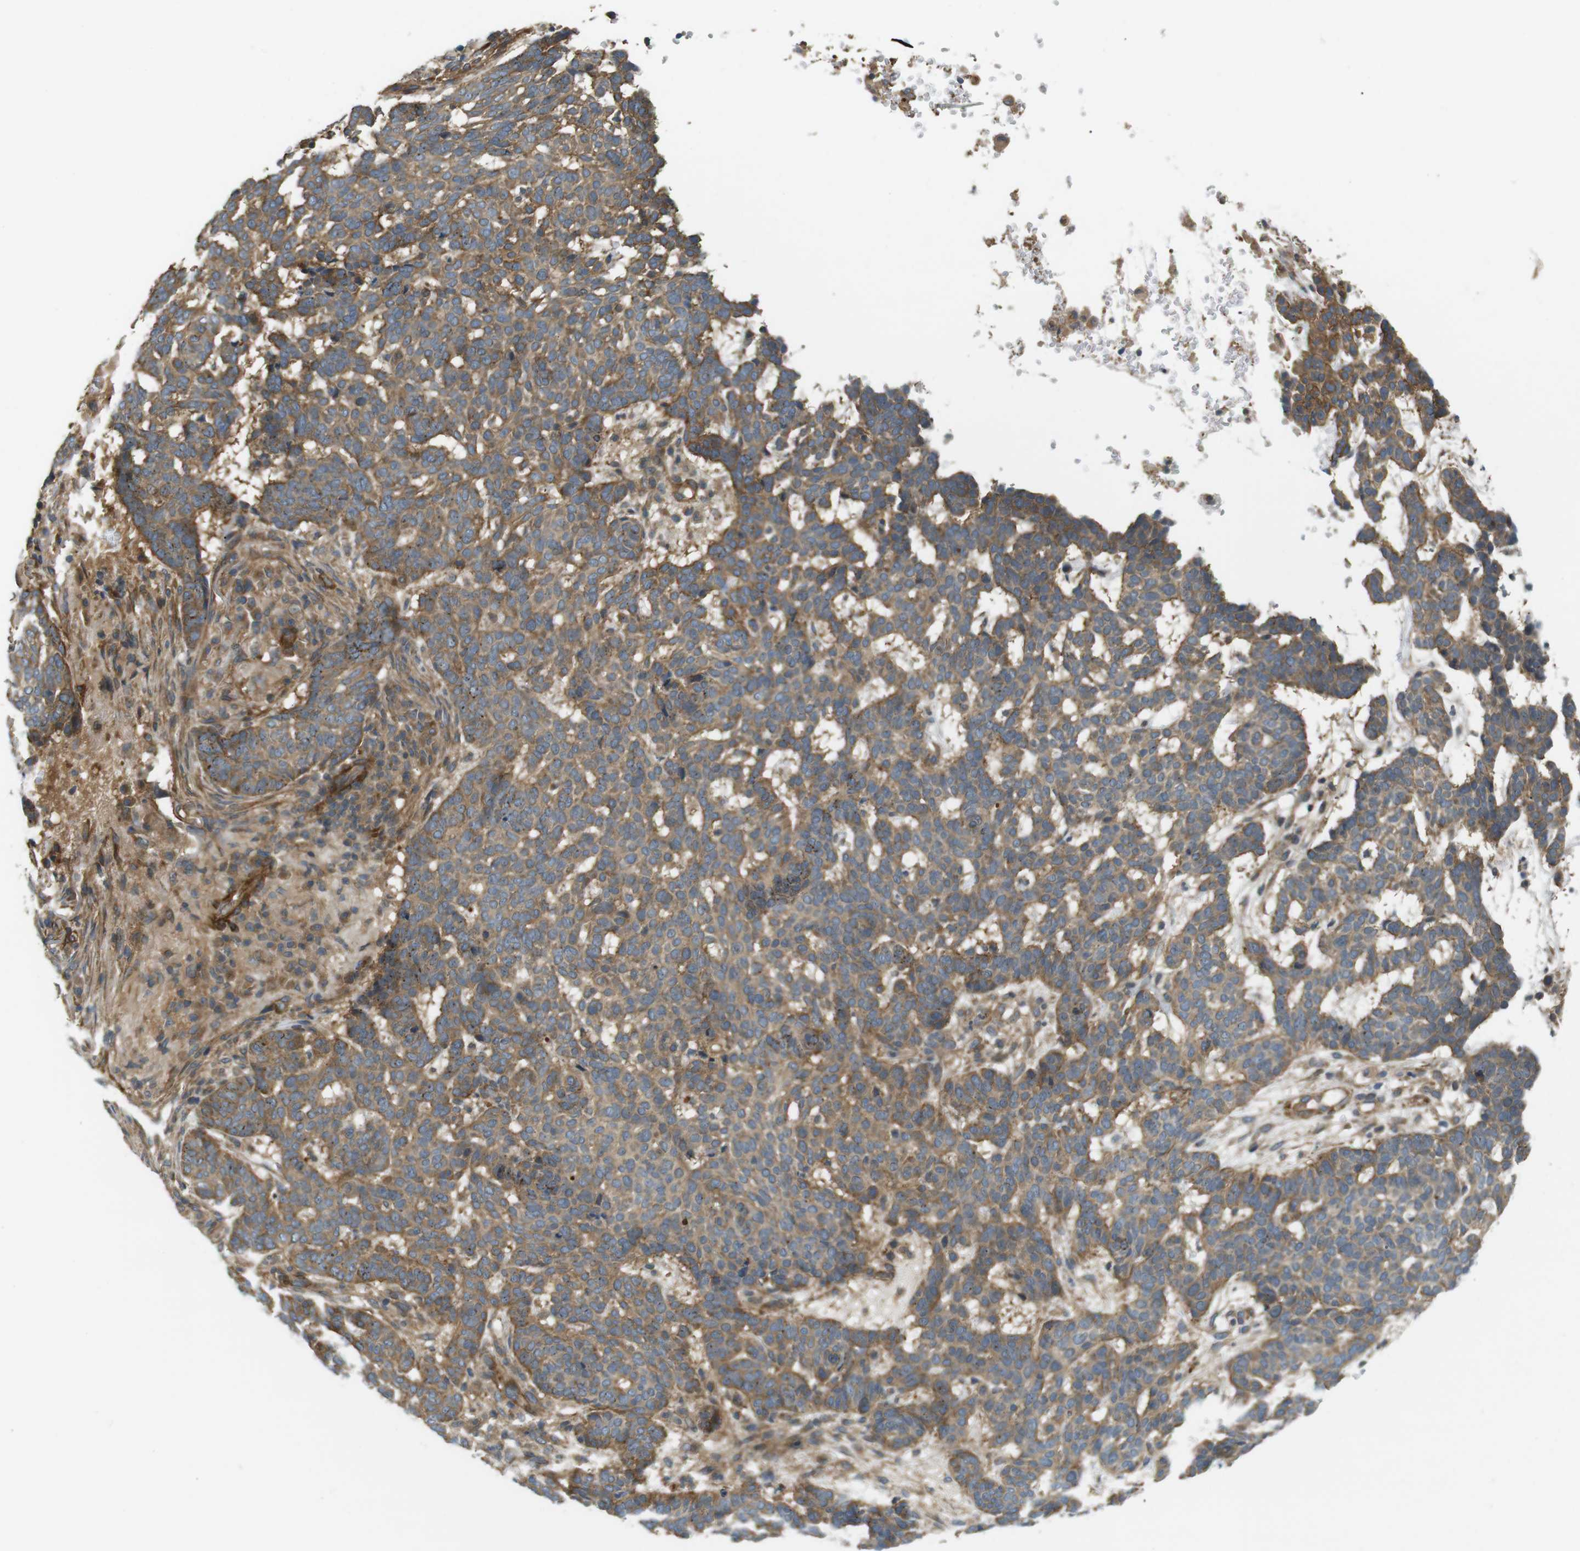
{"staining": {"intensity": "moderate", "quantity": ">75%", "location": "cytoplasmic/membranous"}, "tissue": "skin cancer", "cell_type": "Tumor cells", "image_type": "cancer", "snomed": [{"axis": "morphology", "description": "Basal cell carcinoma"}, {"axis": "topography", "description": "Skin"}], "caption": "IHC staining of skin cancer (basal cell carcinoma), which shows medium levels of moderate cytoplasmic/membranous staining in approximately >75% of tumor cells indicating moderate cytoplasmic/membranous protein positivity. The staining was performed using DAB (brown) for protein detection and nuclei were counterstained in hematoxylin (blue).", "gene": "TSC1", "patient": {"sex": "male", "age": 85}}